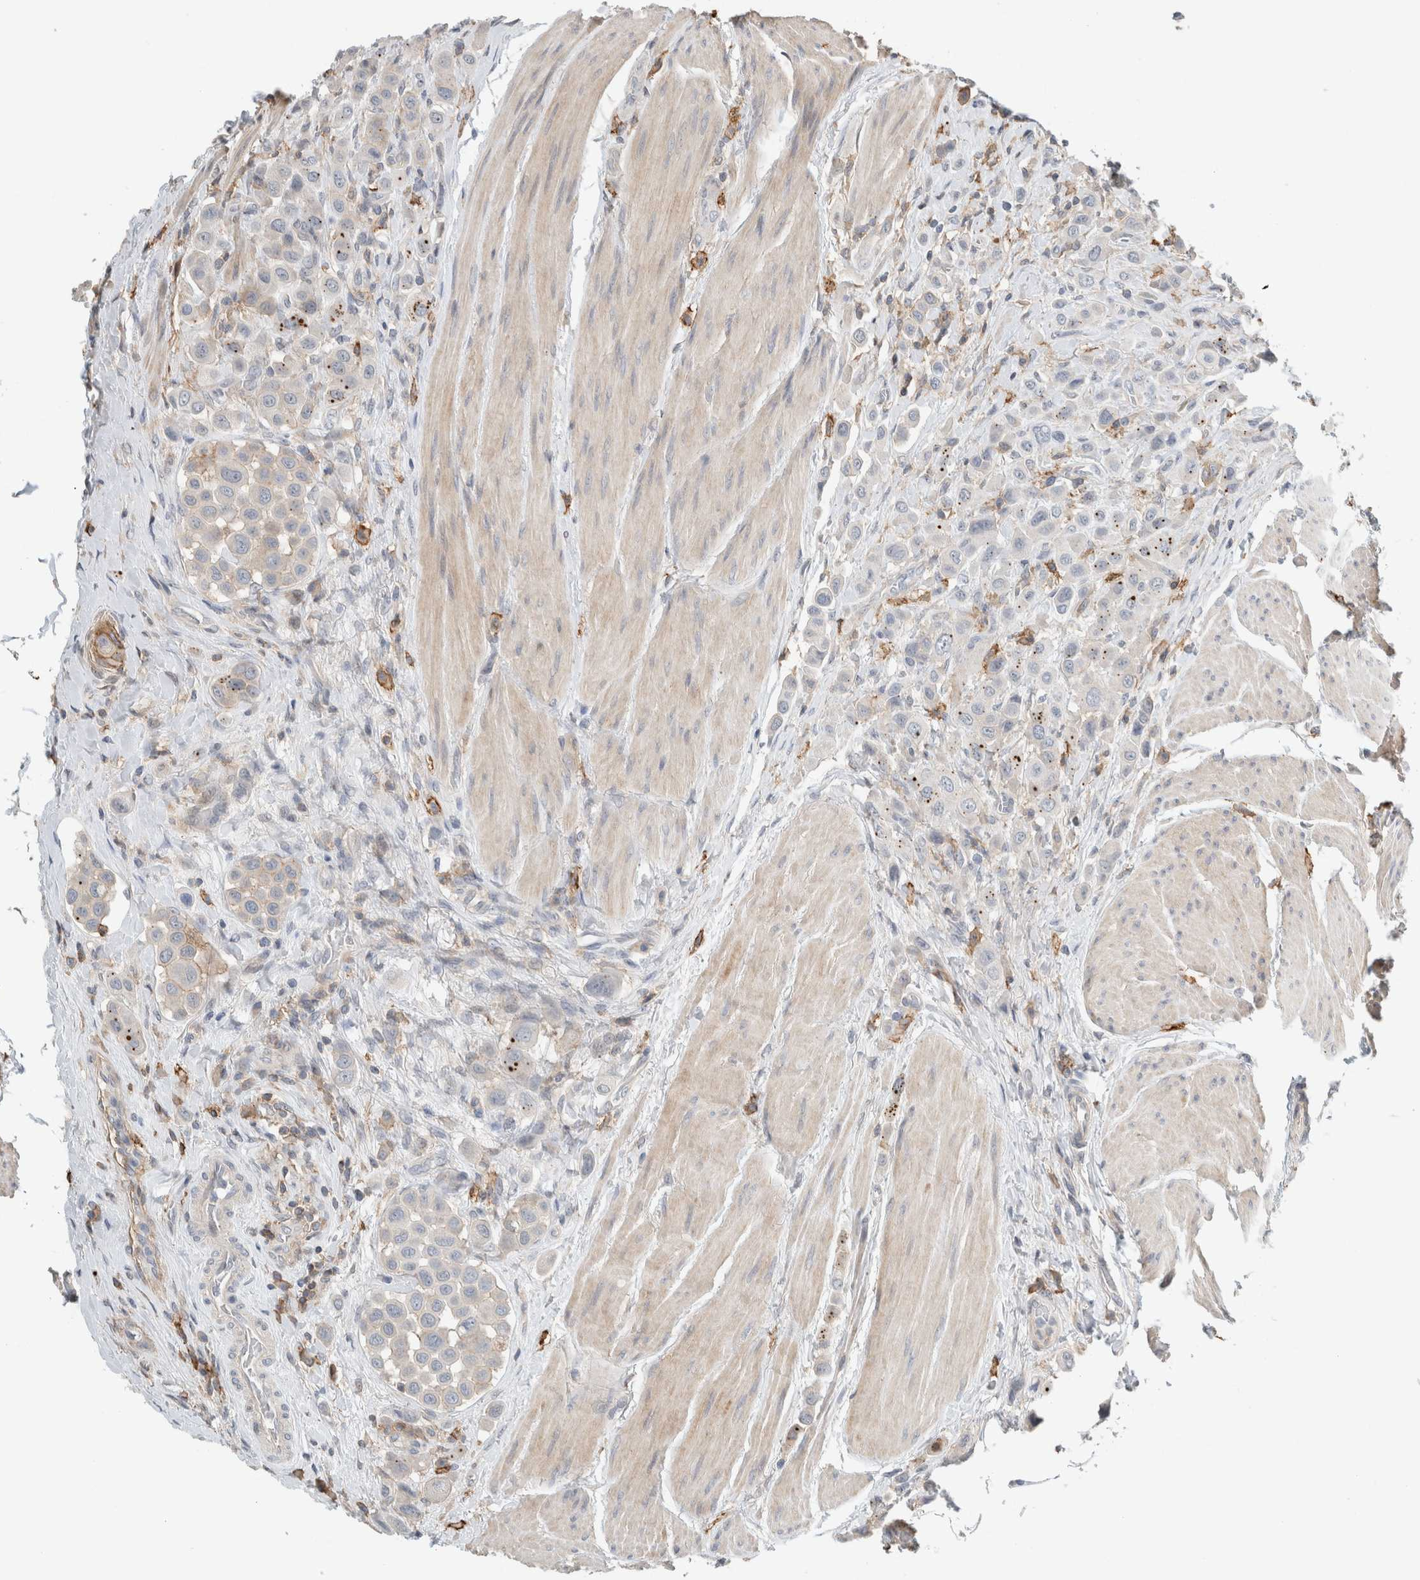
{"staining": {"intensity": "negative", "quantity": "none", "location": "none"}, "tissue": "urothelial cancer", "cell_type": "Tumor cells", "image_type": "cancer", "snomed": [{"axis": "morphology", "description": "Urothelial carcinoma, High grade"}, {"axis": "topography", "description": "Urinary bladder"}], "caption": "Immunohistochemical staining of human high-grade urothelial carcinoma shows no significant positivity in tumor cells.", "gene": "ERCC6L2", "patient": {"sex": "male", "age": 50}}